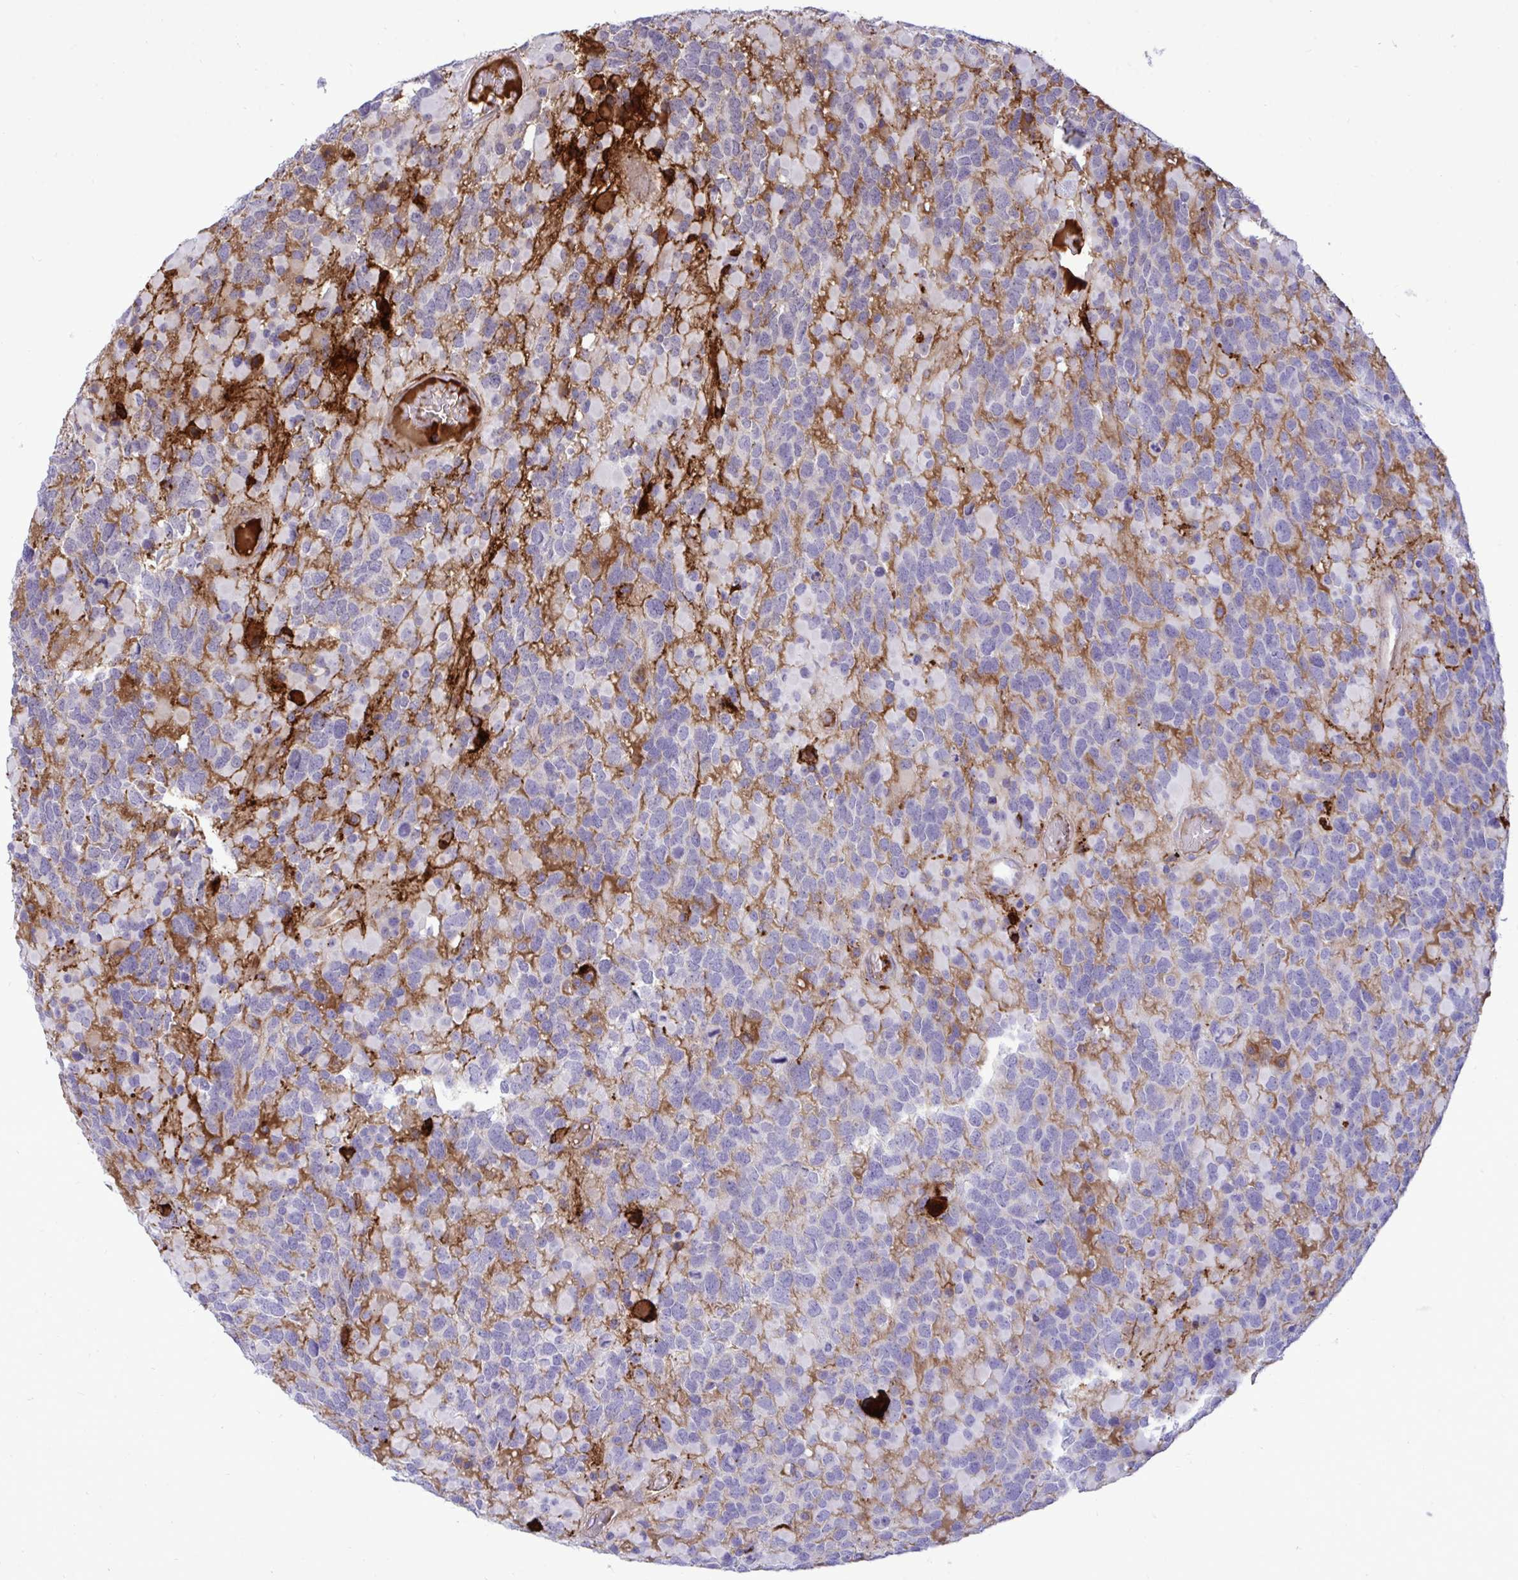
{"staining": {"intensity": "negative", "quantity": "none", "location": "none"}, "tissue": "glioma", "cell_type": "Tumor cells", "image_type": "cancer", "snomed": [{"axis": "morphology", "description": "Glioma, malignant, High grade"}, {"axis": "topography", "description": "Brain"}], "caption": "Immunohistochemical staining of glioma shows no significant expression in tumor cells. Nuclei are stained in blue.", "gene": "F2", "patient": {"sex": "female", "age": 40}}